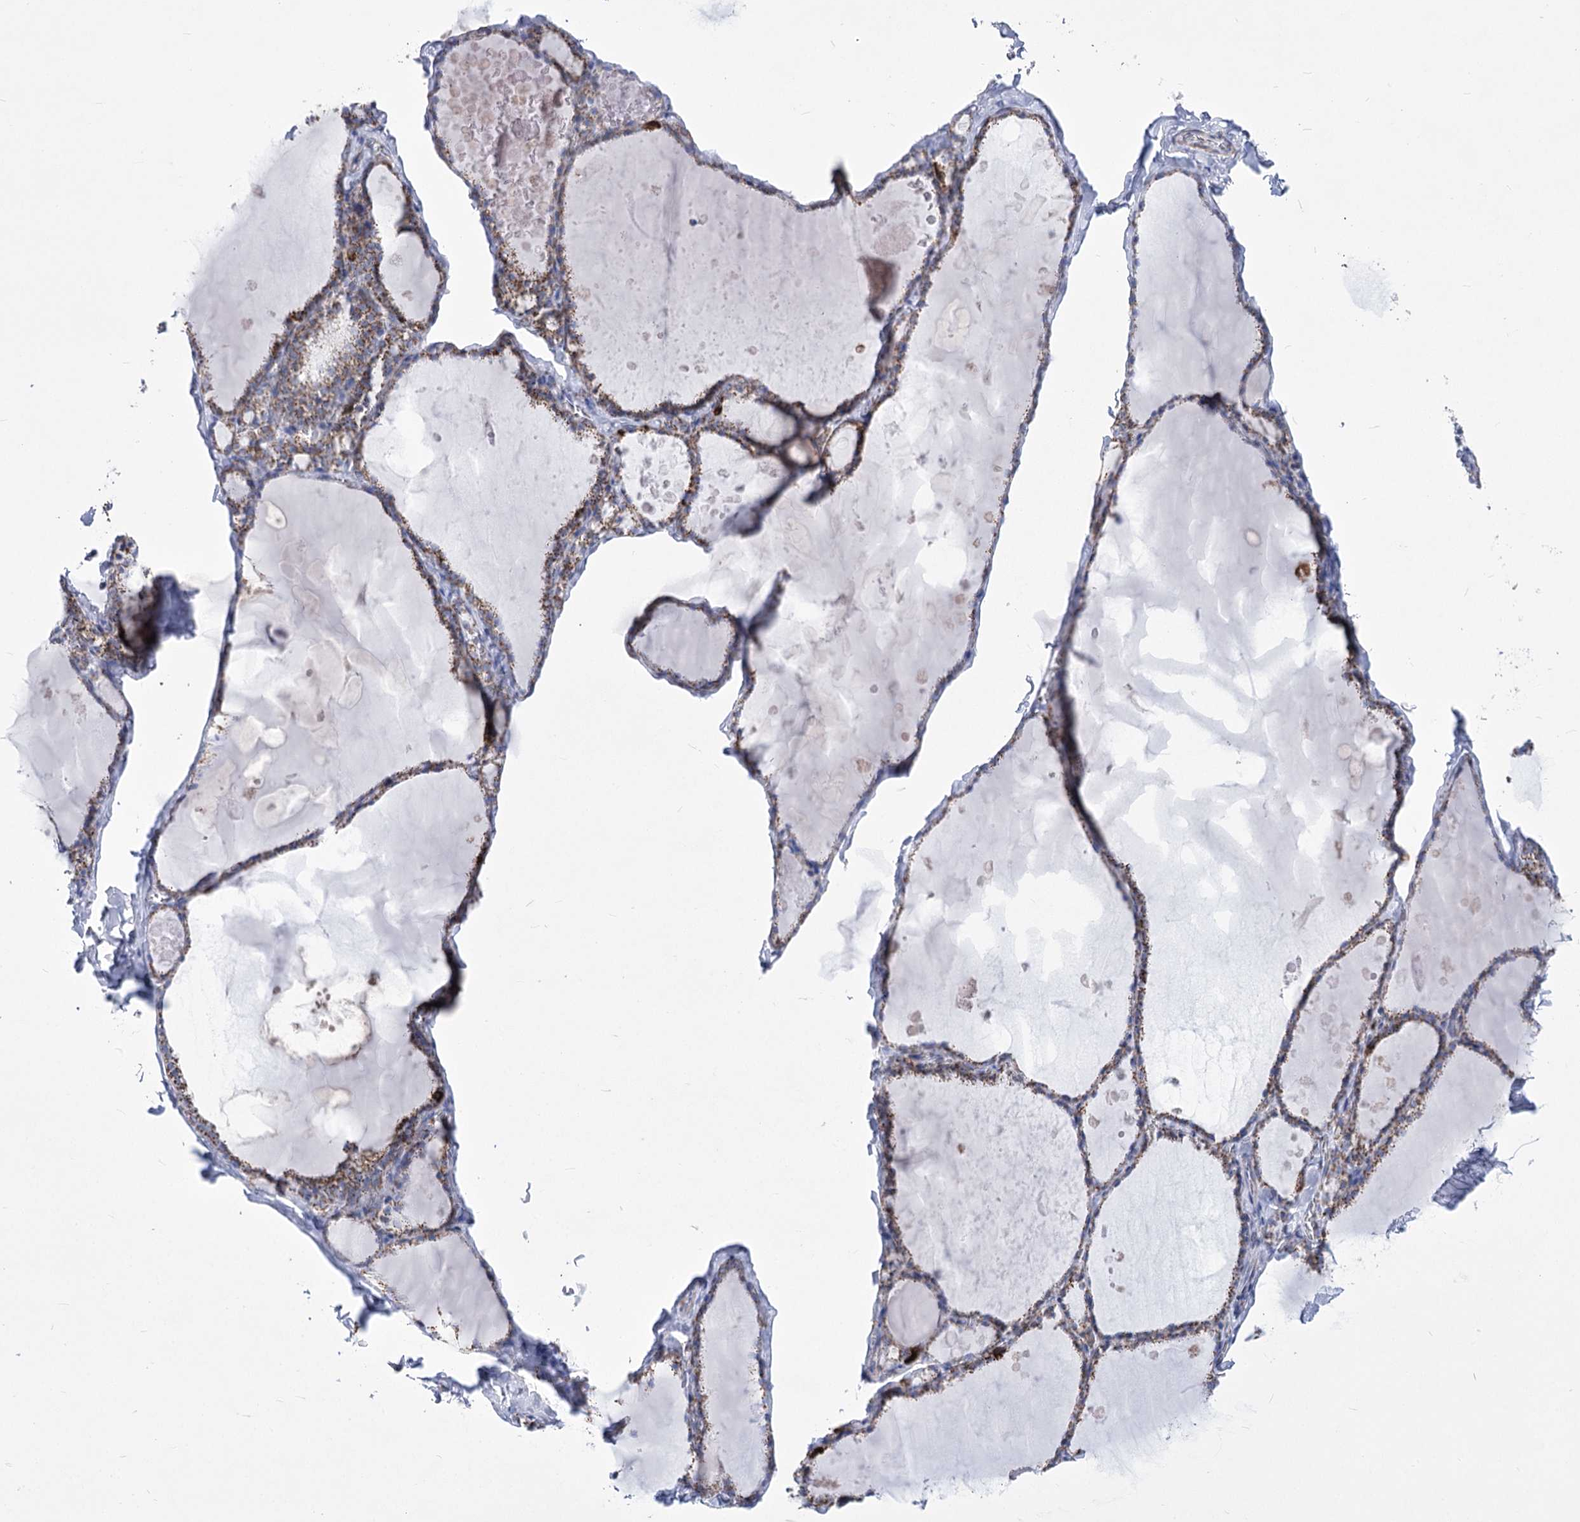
{"staining": {"intensity": "moderate", "quantity": ">75%", "location": "cytoplasmic/membranous"}, "tissue": "thyroid gland", "cell_type": "Glandular cells", "image_type": "normal", "snomed": [{"axis": "morphology", "description": "Normal tissue, NOS"}, {"axis": "topography", "description": "Thyroid gland"}], "caption": "Immunohistochemistry (IHC) staining of normal thyroid gland, which demonstrates medium levels of moderate cytoplasmic/membranous positivity in approximately >75% of glandular cells indicating moderate cytoplasmic/membranous protein staining. The staining was performed using DAB (3,3'-diaminobenzidine) (brown) for protein detection and nuclei were counterstained in hematoxylin (blue).", "gene": "PDHB", "patient": {"sex": "male", "age": 56}}